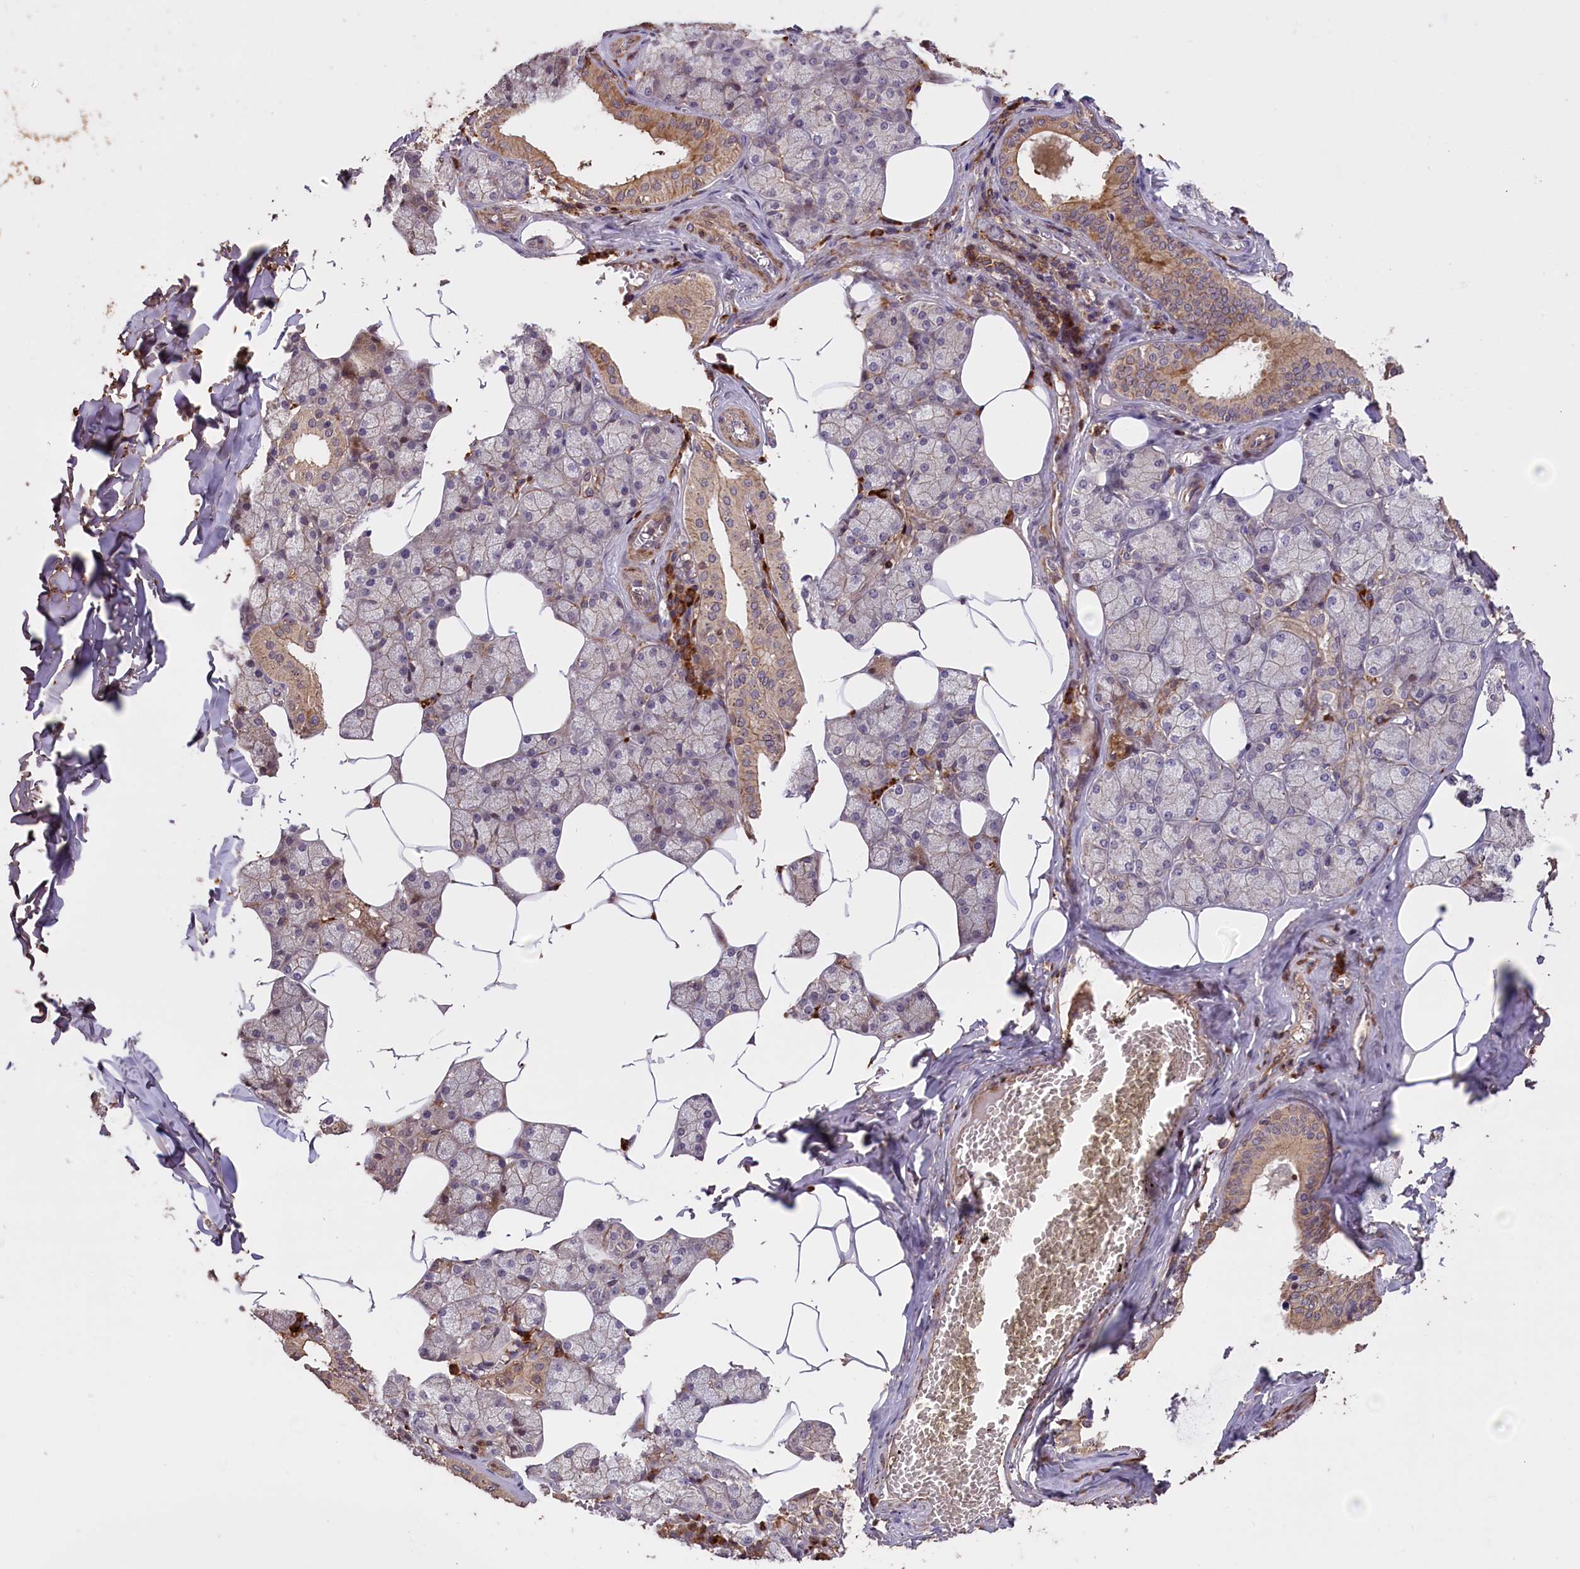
{"staining": {"intensity": "moderate", "quantity": "25%-75%", "location": "cytoplasmic/membranous"}, "tissue": "salivary gland", "cell_type": "Glandular cells", "image_type": "normal", "snomed": [{"axis": "morphology", "description": "Normal tissue, NOS"}, {"axis": "topography", "description": "Salivary gland"}], "caption": "The photomicrograph displays a brown stain indicating the presence of a protein in the cytoplasmic/membranous of glandular cells in salivary gland. (Brightfield microscopy of DAB IHC at high magnification).", "gene": "ENHO", "patient": {"sex": "male", "age": 62}}